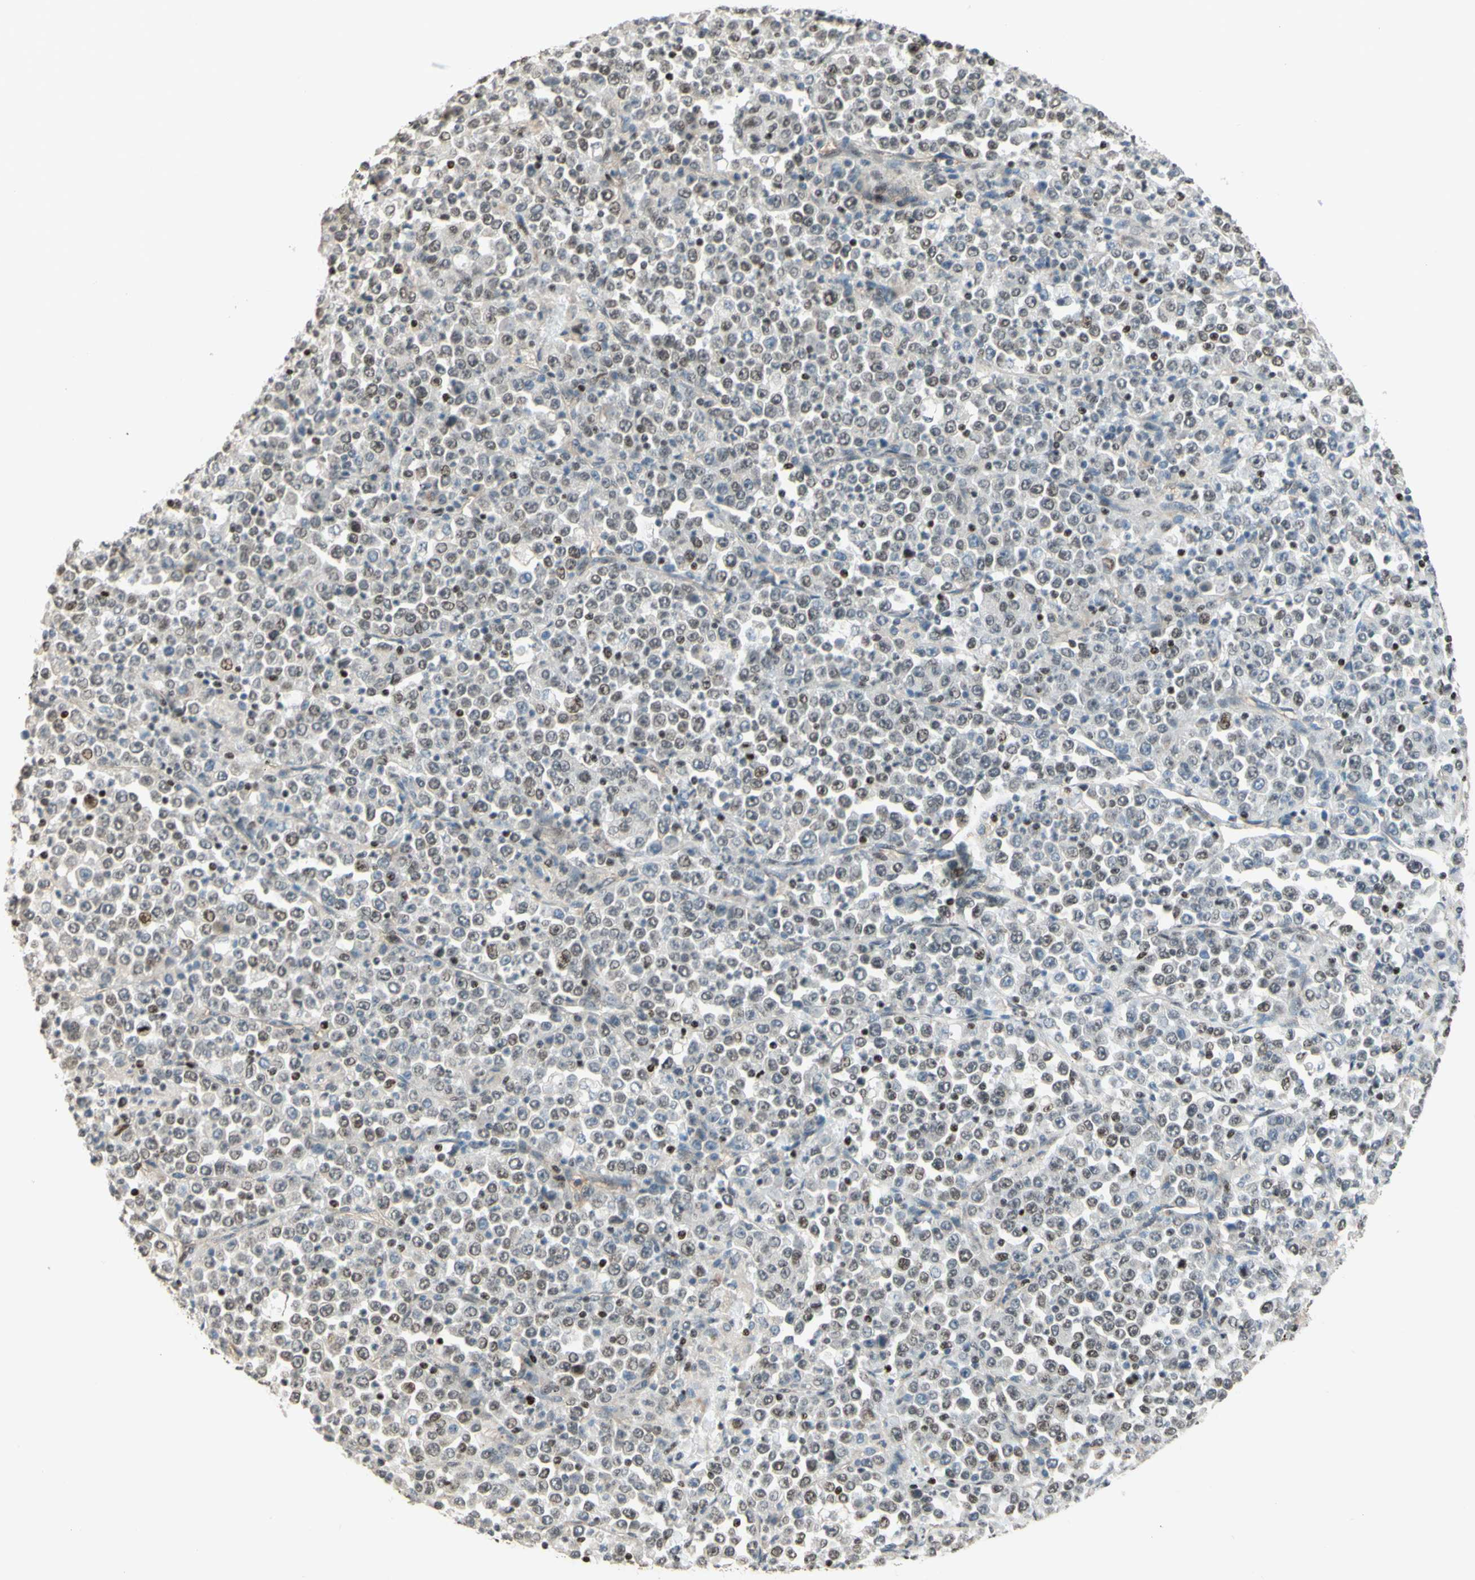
{"staining": {"intensity": "moderate", "quantity": "25%-75%", "location": "cytoplasmic/membranous,nuclear"}, "tissue": "stomach cancer", "cell_type": "Tumor cells", "image_type": "cancer", "snomed": [{"axis": "morphology", "description": "Normal tissue, NOS"}, {"axis": "morphology", "description": "Adenocarcinoma, NOS"}, {"axis": "topography", "description": "Stomach, upper"}, {"axis": "topography", "description": "Stomach"}], "caption": "Immunohistochemistry (IHC) (DAB) staining of adenocarcinoma (stomach) demonstrates moderate cytoplasmic/membranous and nuclear protein staining in approximately 25%-75% of tumor cells.", "gene": "CDKL5", "patient": {"sex": "male", "age": 59}}